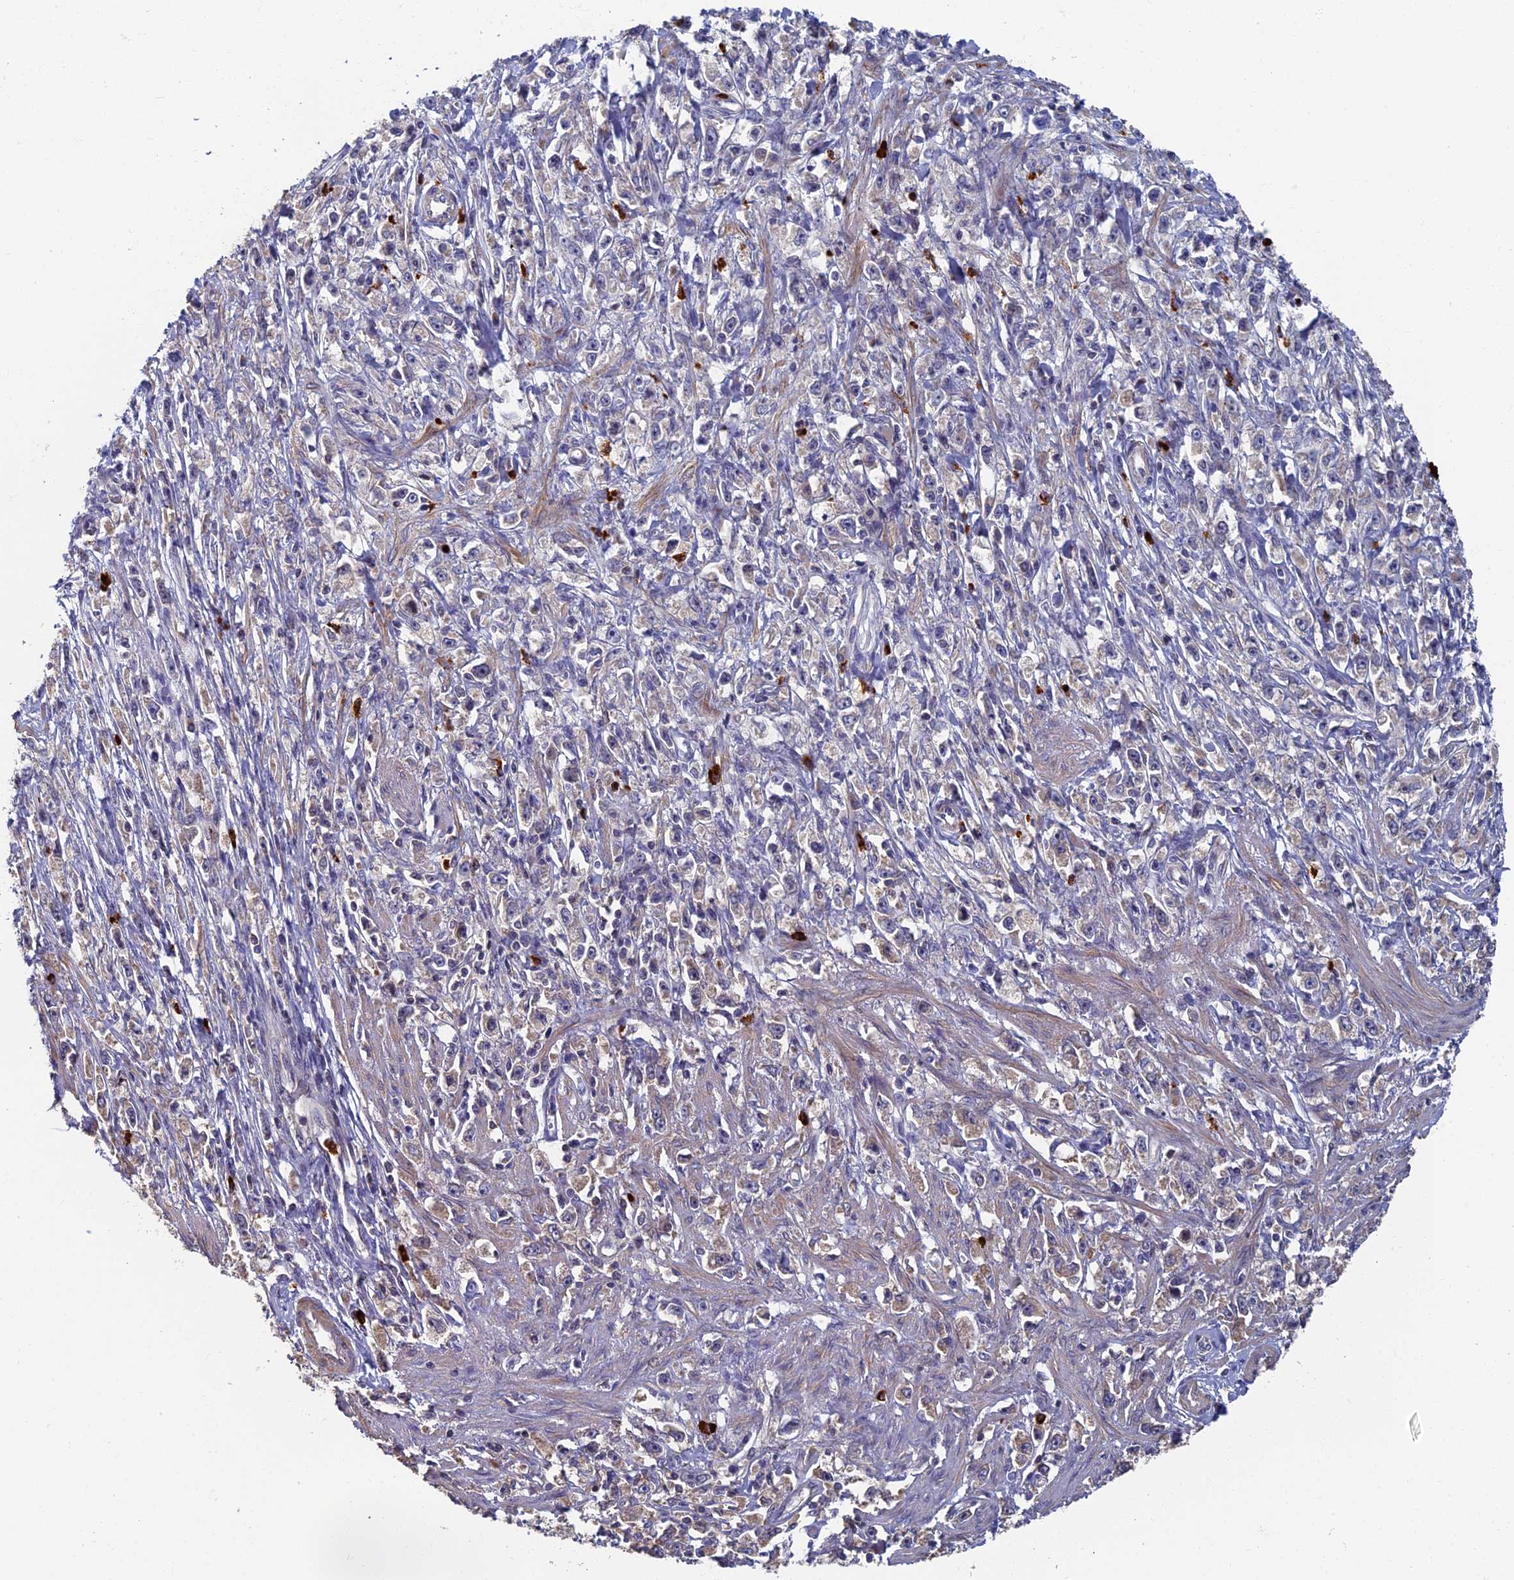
{"staining": {"intensity": "weak", "quantity": "<25%", "location": "cytoplasmic/membranous"}, "tissue": "stomach cancer", "cell_type": "Tumor cells", "image_type": "cancer", "snomed": [{"axis": "morphology", "description": "Adenocarcinoma, NOS"}, {"axis": "topography", "description": "Stomach"}], "caption": "Tumor cells show no significant positivity in stomach cancer (adenocarcinoma).", "gene": "TNK2", "patient": {"sex": "female", "age": 59}}